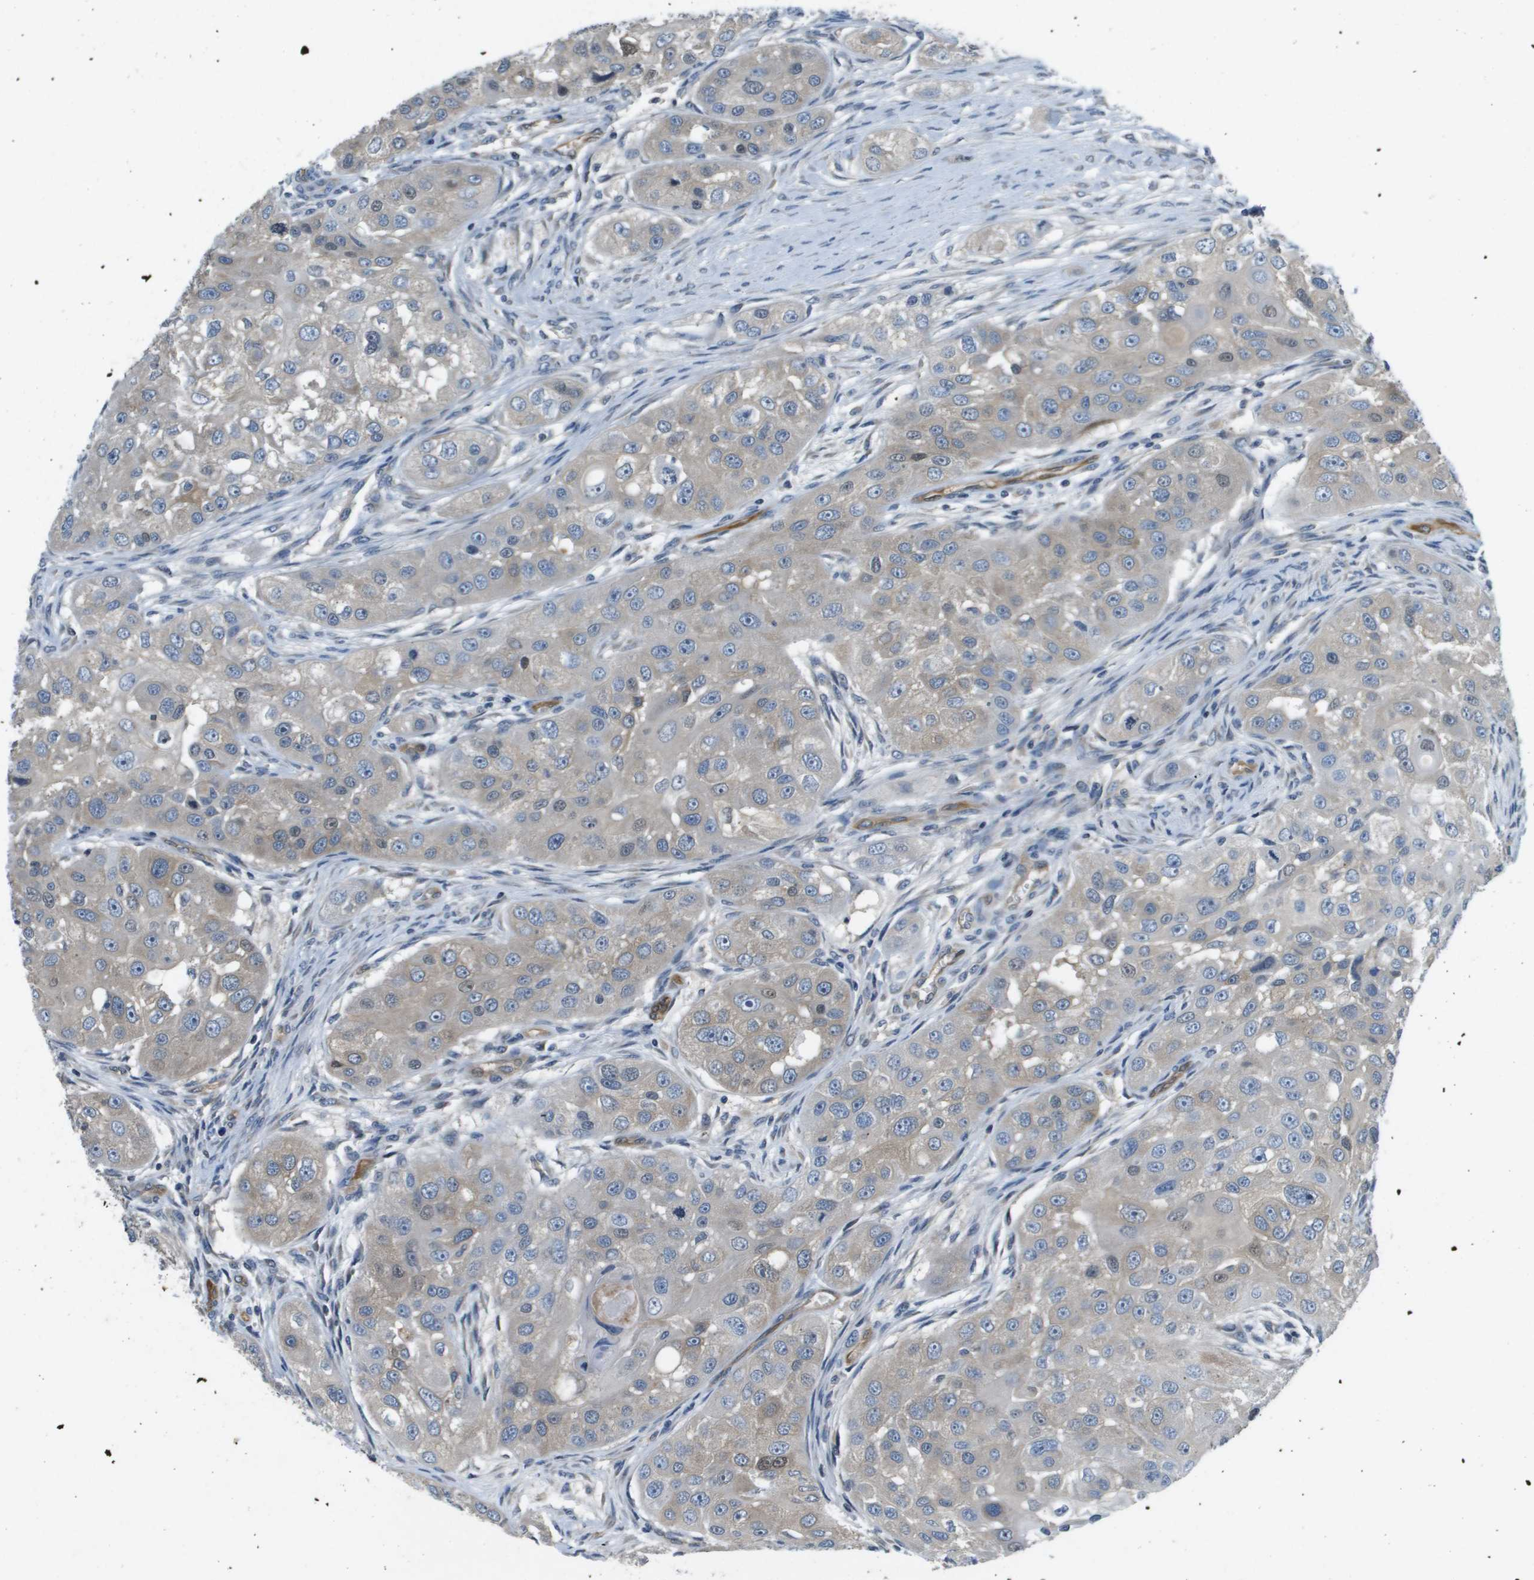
{"staining": {"intensity": "weak", "quantity": "<25%", "location": "cytoplasmic/membranous"}, "tissue": "head and neck cancer", "cell_type": "Tumor cells", "image_type": "cancer", "snomed": [{"axis": "morphology", "description": "Normal tissue, NOS"}, {"axis": "morphology", "description": "Squamous cell carcinoma, NOS"}, {"axis": "topography", "description": "Skeletal muscle"}, {"axis": "topography", "description": "Head-Neck"}], "caption": "The micrograph displays no staining of tumor cells in head and neck cancer.", "gene": "PGAP3", "patient": {"sex": "male", "age": 51}}